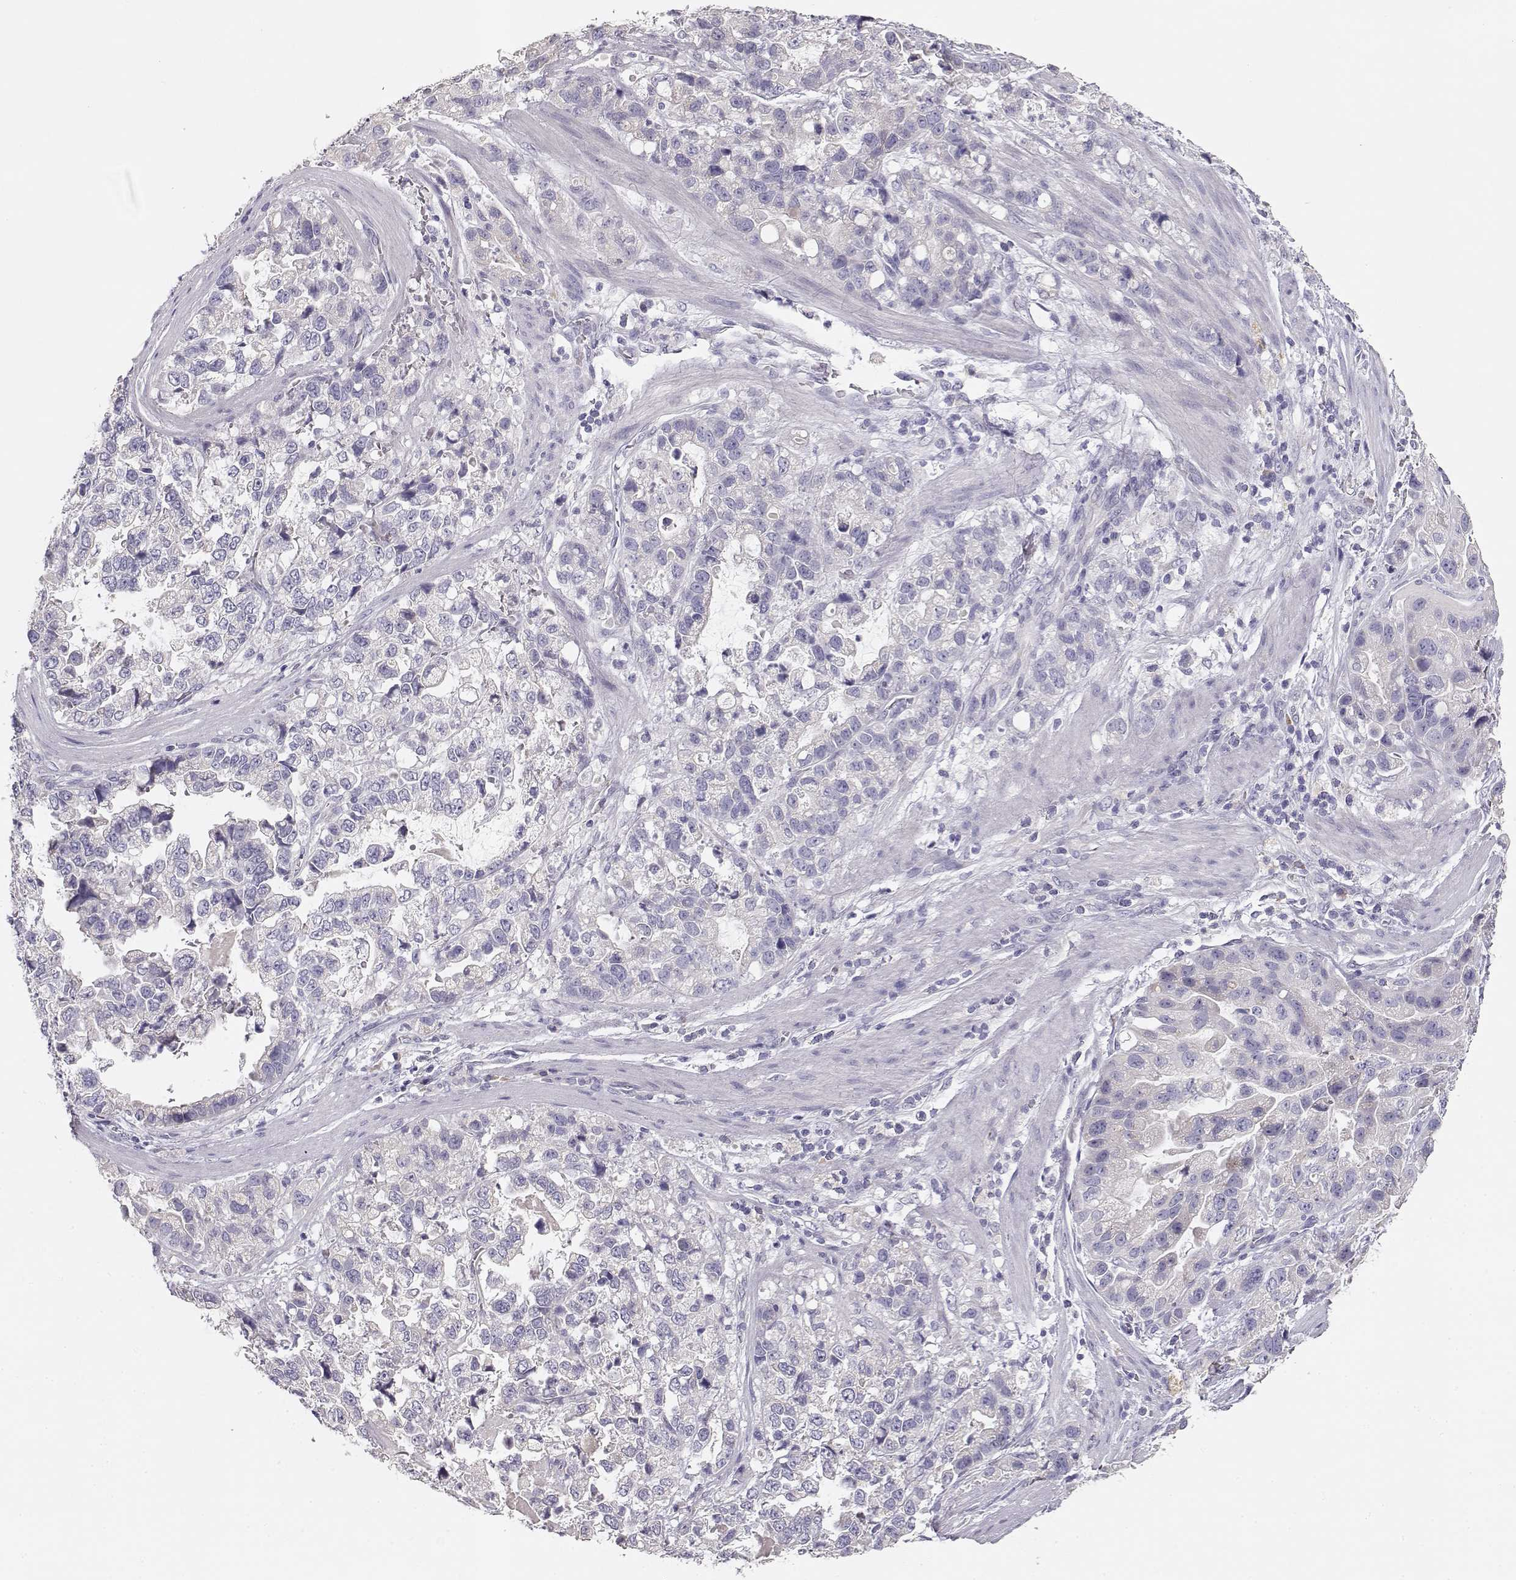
{"staining": {"intensity": "negative", "quantity": "none", "location": "none"}, "tissue": "stomach cancer", "cell_type": "Tumor cells", "image_type": "cancer", "snomed": [{"axis": "morphology", "description": "Adenocarcinoma, NOS"}, {"axis": "topography", "description": "Stomach"}], "caption": "Stomach adenocarcinoma was stained to show a protein in brown. There is no significant positivity in tumor cells.", "gene": "GLIPR1L2", "patient": {"sex": "male", "age": 59}}